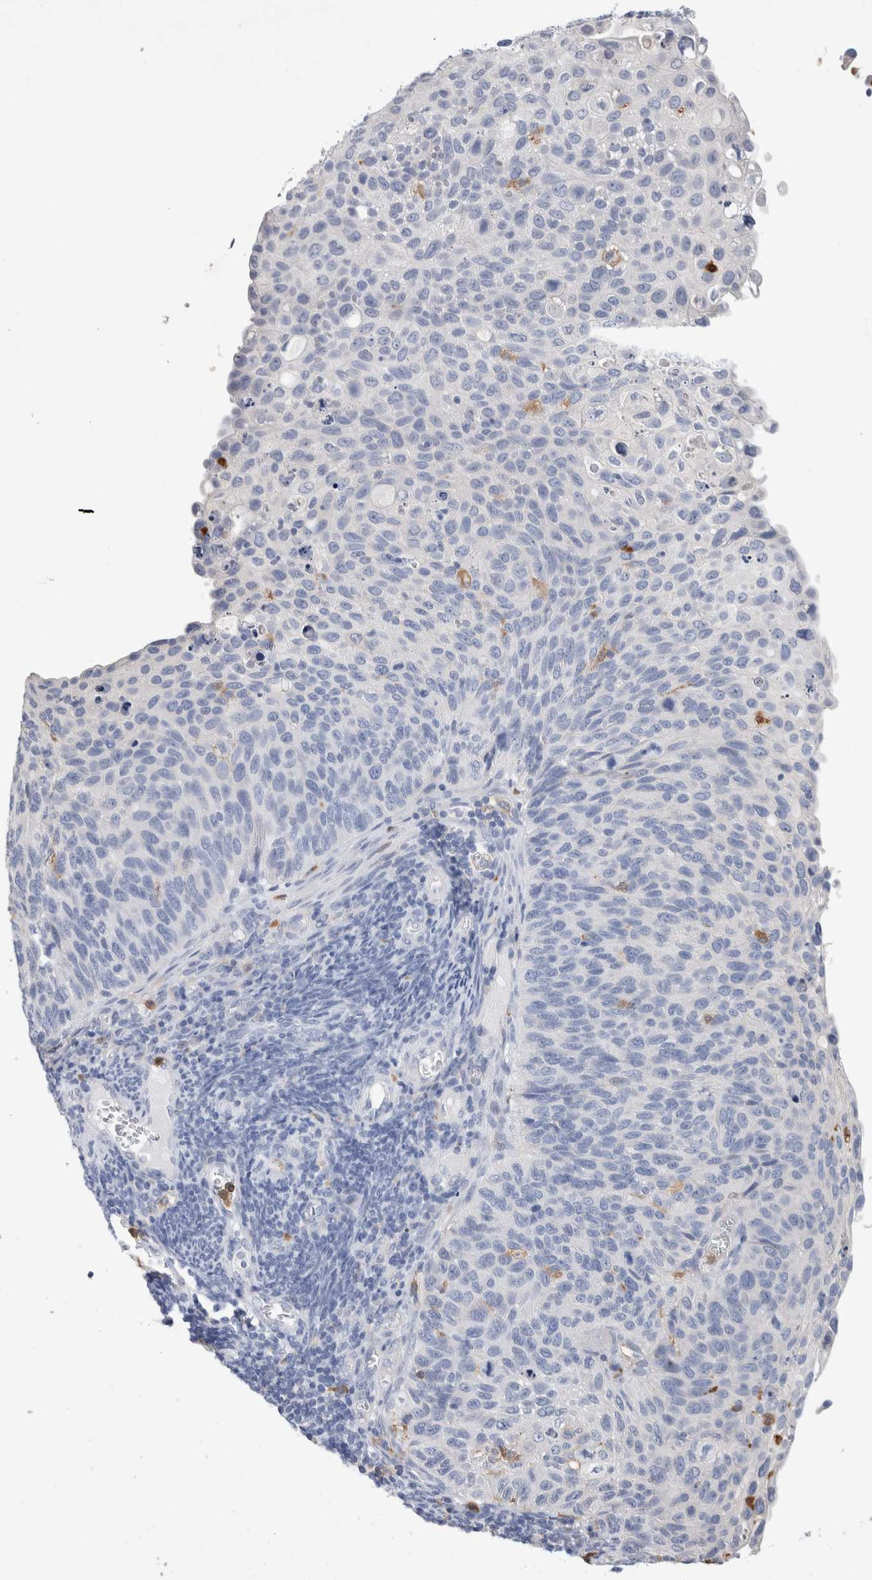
{"staining": {"intensity": "negative", "quantity": "none", "location": "none"}, "tissue": "cervical cancer", "cell_type": "Tumor cells", "image_type": "cancer", "snomed": [{"axis": "morphology", "description": "Squamous cell carcinoma, NOS"}, {"axis": "topography", "description": "Cervix"}], "caption": "Immunohistochemical staining of human cervical cancer (squamous cell carcinoma) reveals no significant positivity in tumor cells.", "gene": "NCF2", "patient": {"sex": "female", "age": 70}}